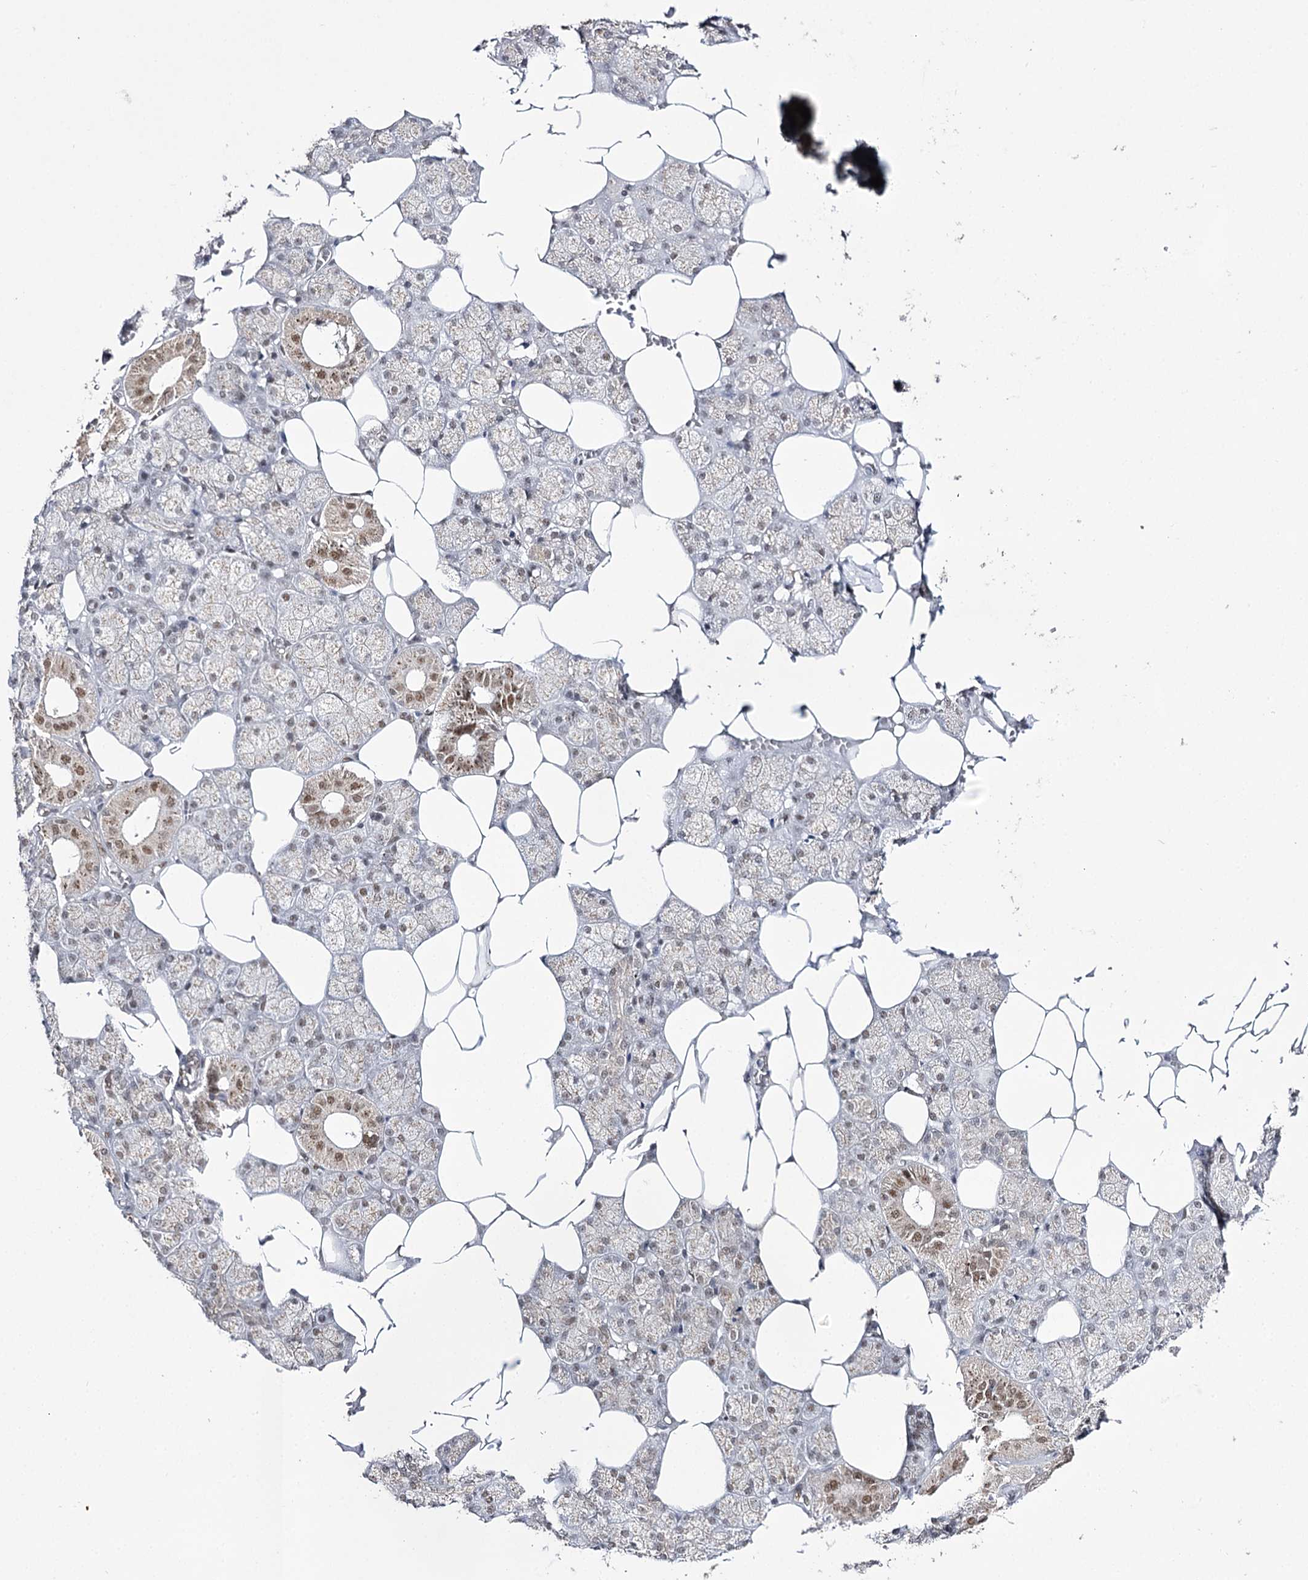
{"staining": {"intensity": "moderate", "quantity": "<25%", "location": "cytoplasmic/membranous,nuclear"}, "tissue": "salivary gland", "cell_type": "Glandular cells", "image_type": "normal", "snomed": [{"axis": "morphology", "description": "Normal tissue, NOS"}, {"axis": "topography", "description": "Salivary gland"}], "caption": "This image shows immunohistochemistry staining of unremarkable salivary gland, with low moderate cytoplasmic/membranous,nuclear expression in about <25% of glandular cells.", "gene": "VGLL4", "patient": {"sex": "male", "age": 62}}